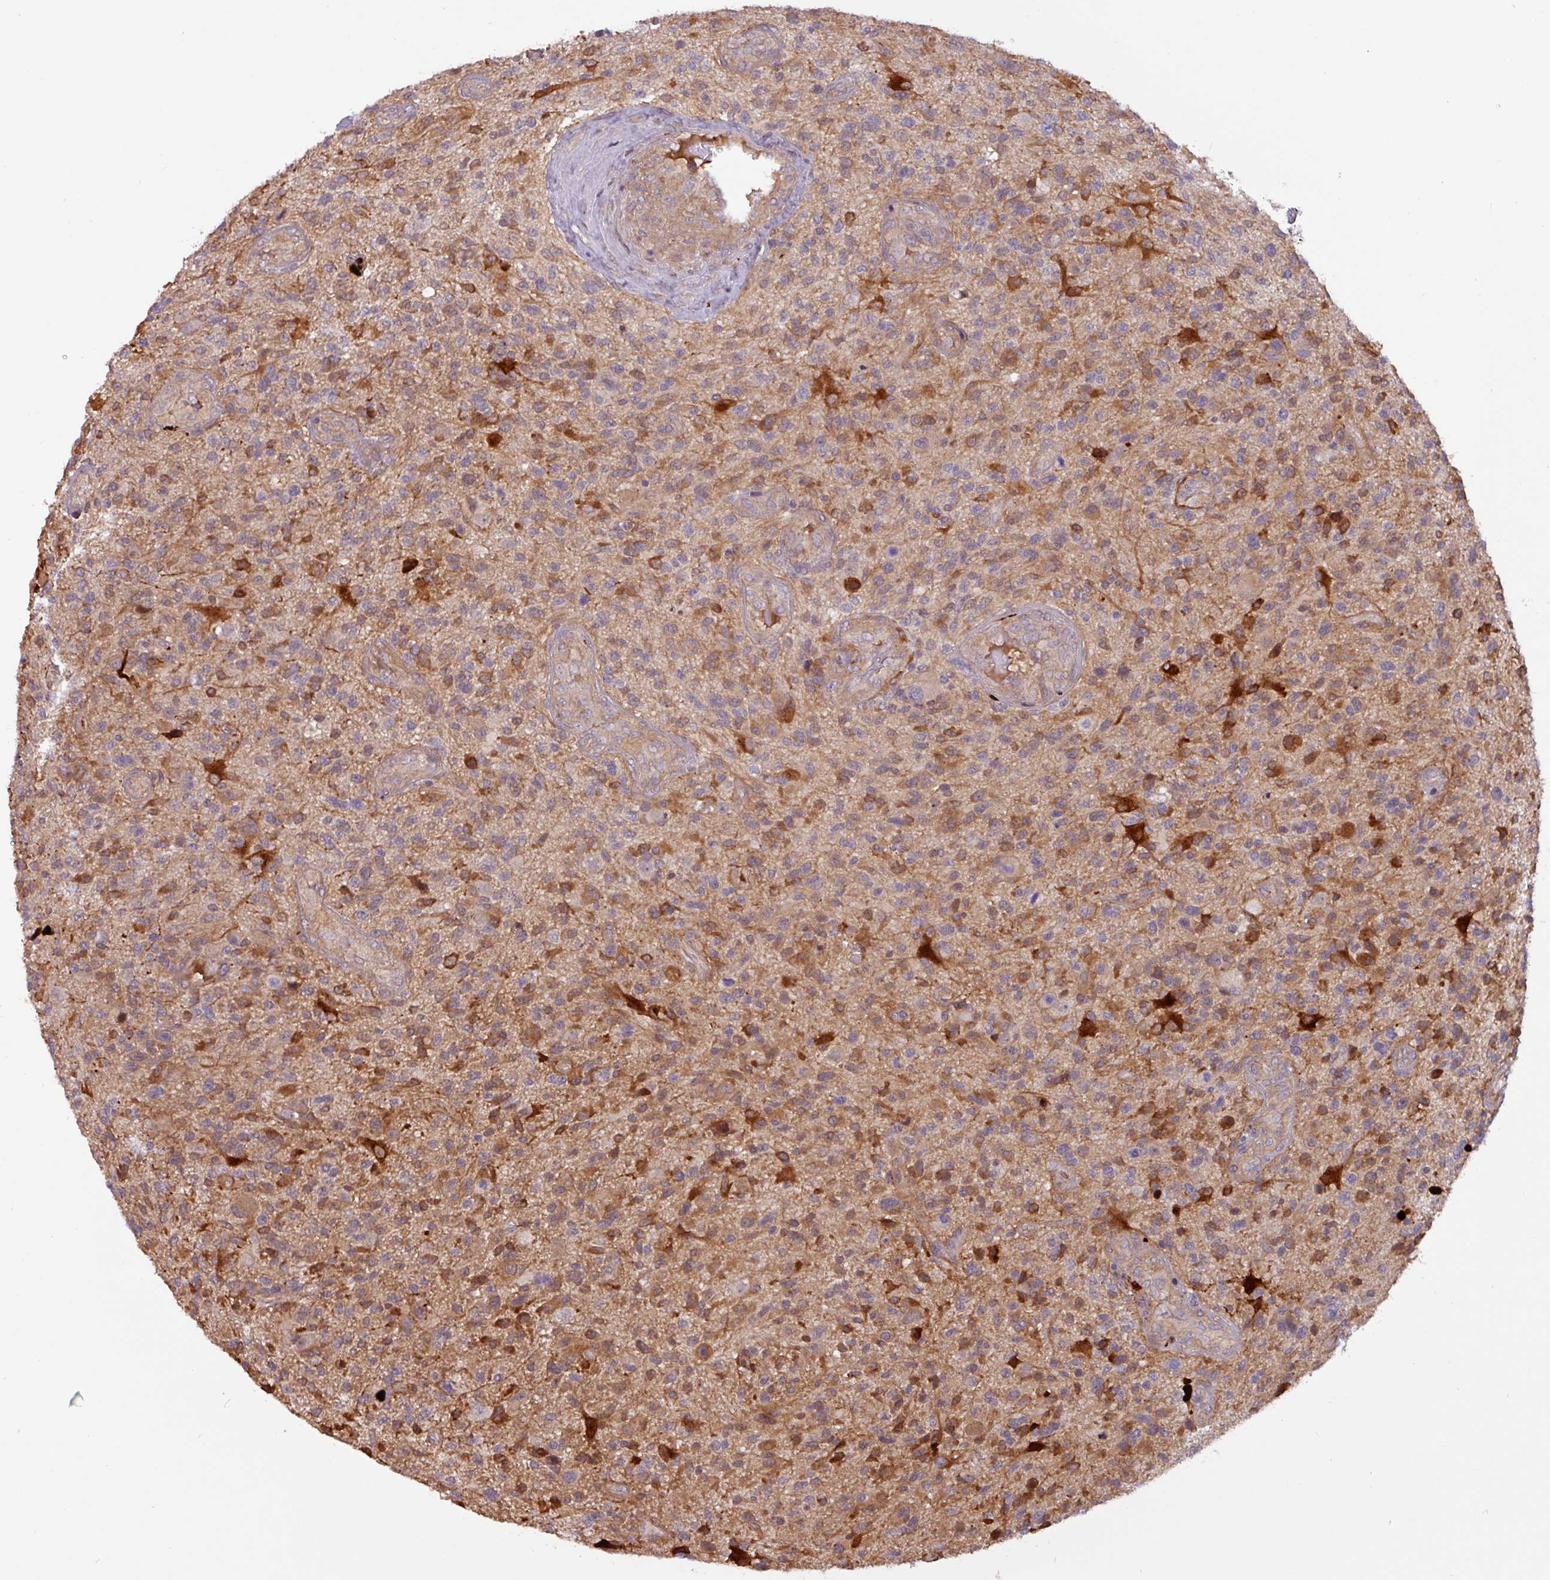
{"staining": {"intensity": "moderate", "quantity": "25%-75%", "location": "cytoplasmic/membranous"}, "tissue": "glioma", "cell_type": "Tumor cells", "image_type": "cancer", "snomed": [{"axis": "morphology", "description": "Glioma, malignant, High grade"}, {"axis": "topography", "description": "Brain"}], "caption": "High-magnification brightfield microscopy of malignant glioma (high-grade) stained with DAB (brown) and counterstained with hematoxylin (blue). tumor cells exhibit moderate cytoplasmic/membranous expression is identified in approximately25%-75% of cells.", "gene": "PCED1A", "patient": {"sex": "male", "age": 47}}